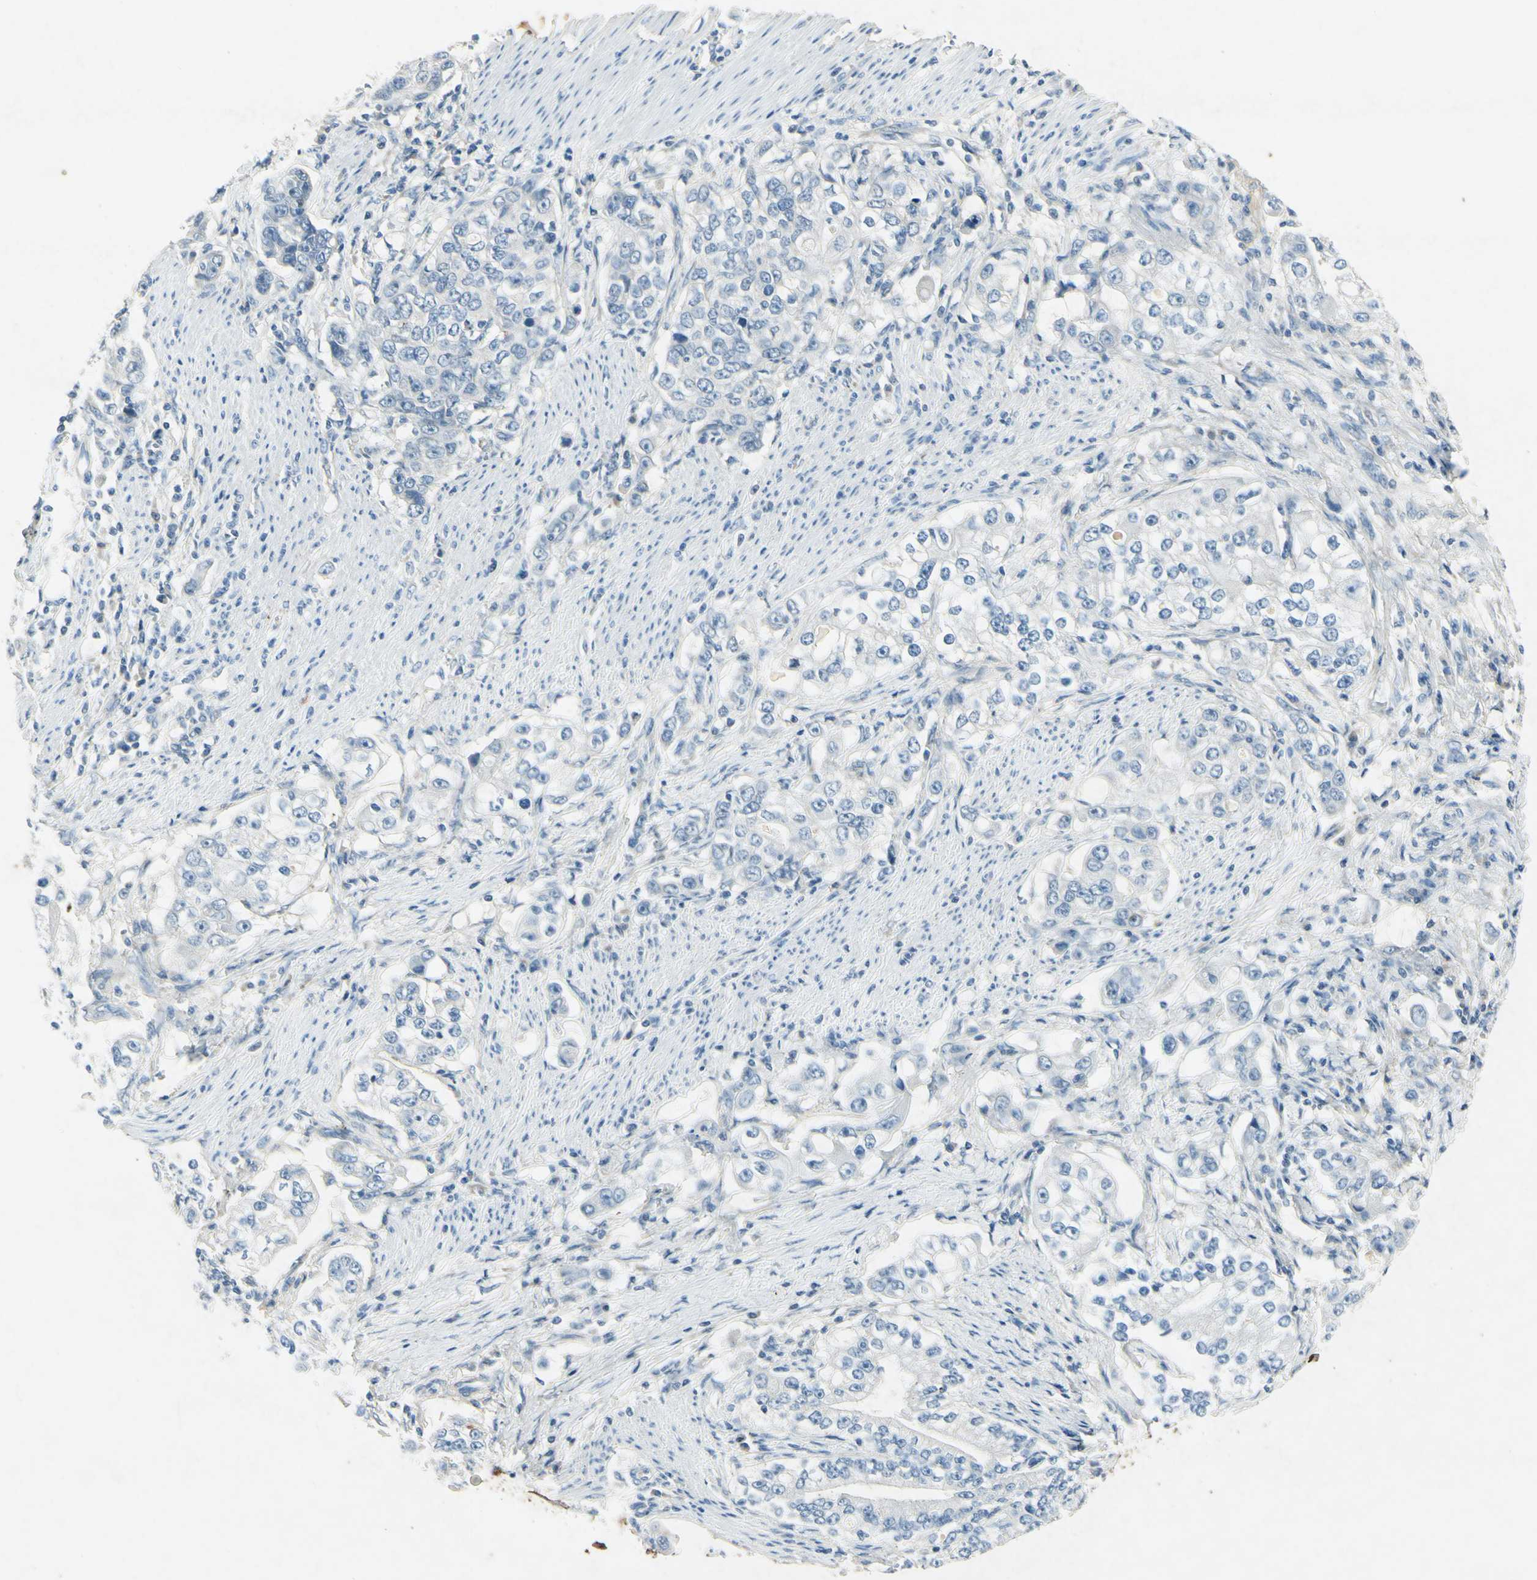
{"staining": {"intensity": "negative", "quantity": "none", "location": "none"}, "tissue": "stomach cancer", "cell_type": "Tumor cells", "image_type": "cancer", "snomed": [{"axis": "morphology", "description": "Adenocarcinoma, NOS"}, {"axis": "topography", "description": "Stomach, lower"}], "caption": "This is a micrograph of immunohistochemistry staining of adenocarcinoma (stomach), which shows no expression in tumor cells. Nuclei are stained in blue.", "gene": "SNAP91", "patient": {"sex": "female", "age": 72}}